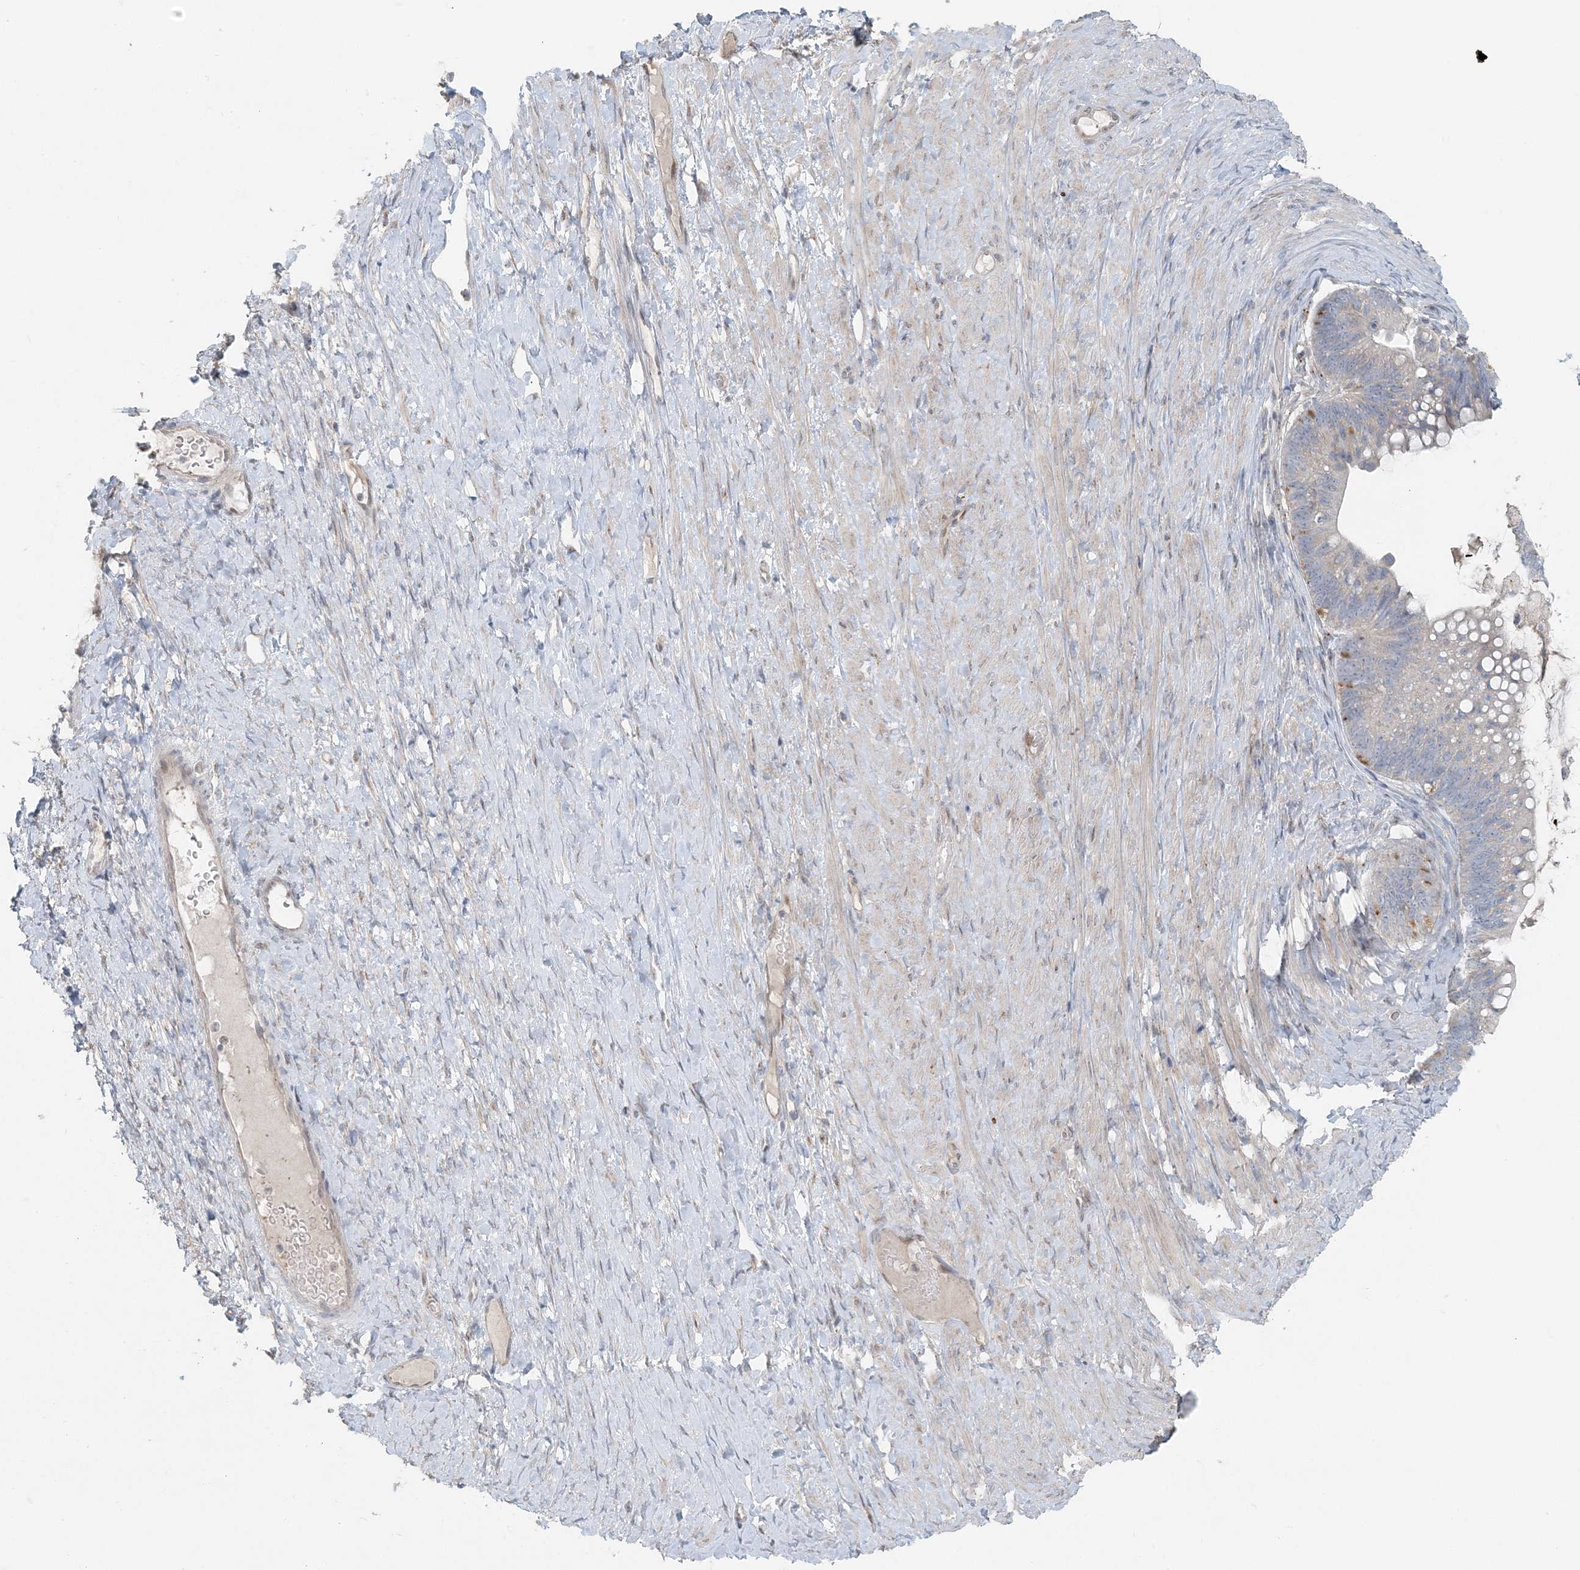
{"staining": {"intensity": "negative", "quantity": "none", "location": "none"}, "tissue": "ovarian cancer", "cell_type": "Tumor cells", "image_type": "cancer", "snomed": [{"axis": "morphology", "description": "Cystadenocarcinoma, mucinous, NOS"}, {"axis": "topography", "description": "Ovary"}], "caption": "There is no significant positivity in tumor cells of ovarian cancer.", "gene": "NAA11", "patient": {"sex": "female", "age": 61}}